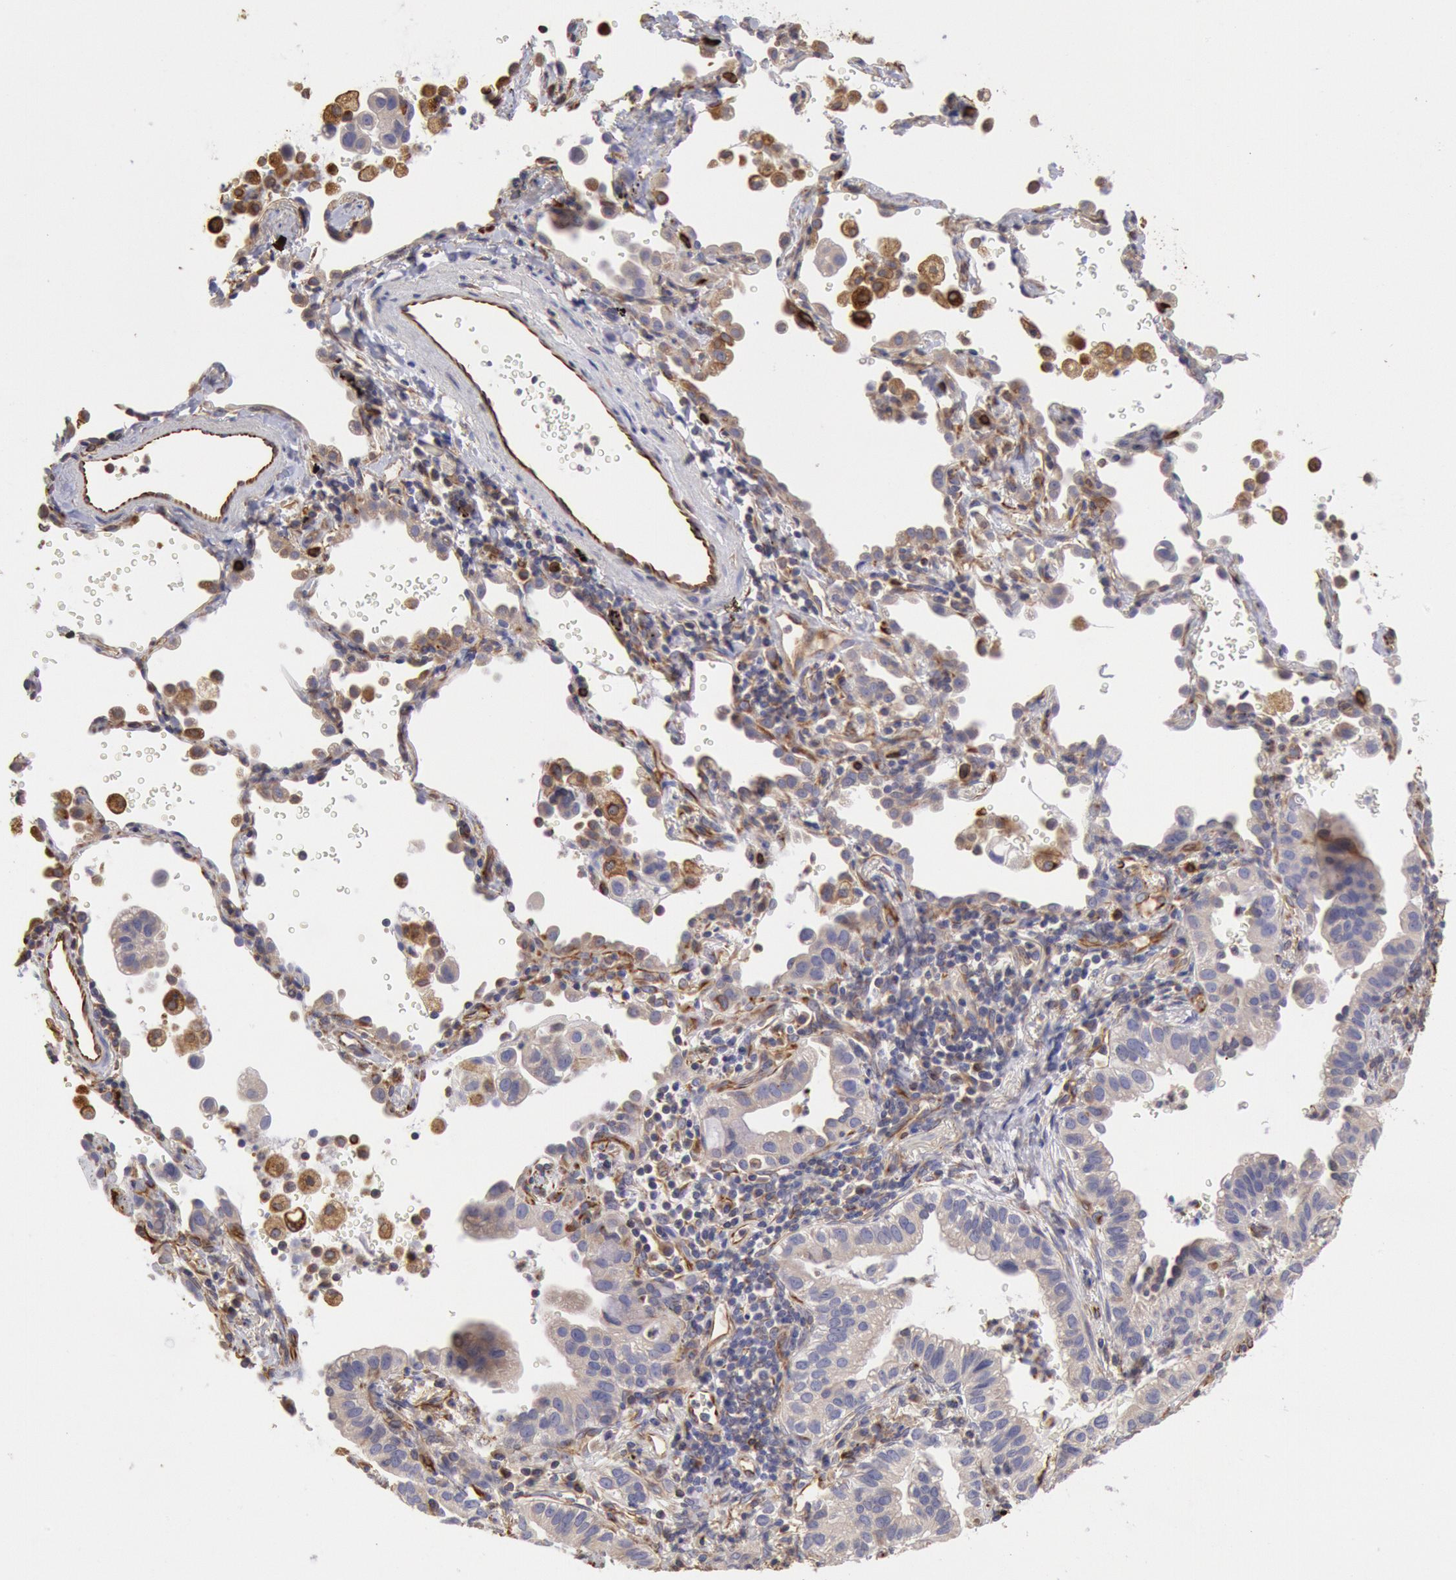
{"staining": {"intensity": "negative", "quantity": "none", "location": "none"}, "tissue": "lung cancer", "cell_type": "Tumor cells", "image_type": "cancer", "snomed": [{"axis": "morphology", "description": "Adenocarcinoma, NOS"}, {"axis": "topography", "description": "Lung"}], "caption": "Lung cancer stained for a protein using IHC reveals no staining tumor cells.", "gene": "RNF139", "patient": {"sex": "female", "age": 50}}